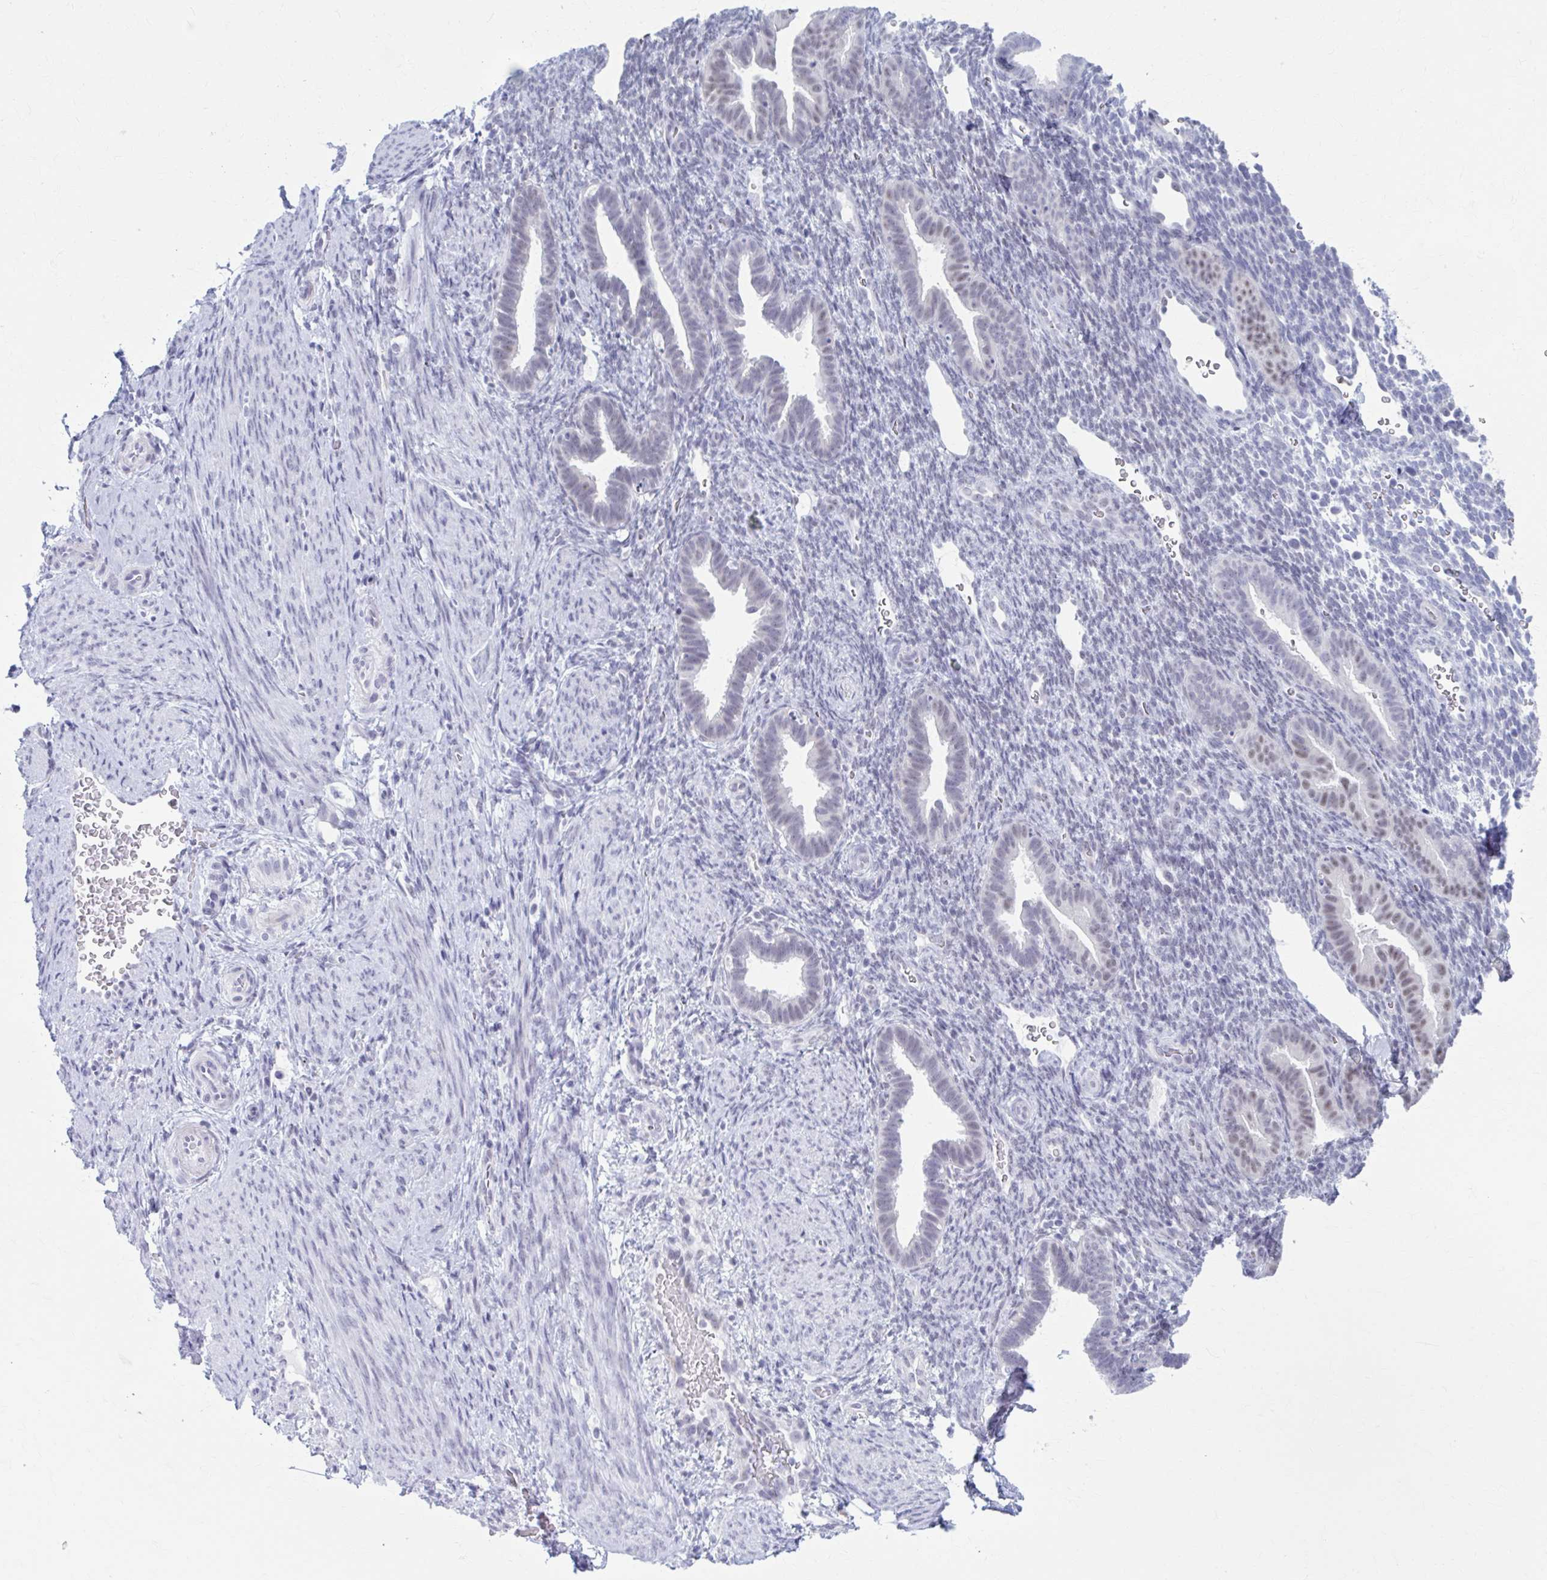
{"staining": {"intensity": "negative", "quantity": "none", "location": "none"}, "tissue": "endometrium", "cell_type": "Cells in endometrial stroma", "image_type": "normal", "snomed": [{"axis": "morphology", "description": "Normal tissue, NOS"}, {"axis": "topography", "description": "Endometrium"}], "caption": "Image shows no significant protein positivity in cells in endometrial stroma of benign endometrium.", "gene": "CCDC105", "patient": {"sex": "female", "age": 34}}